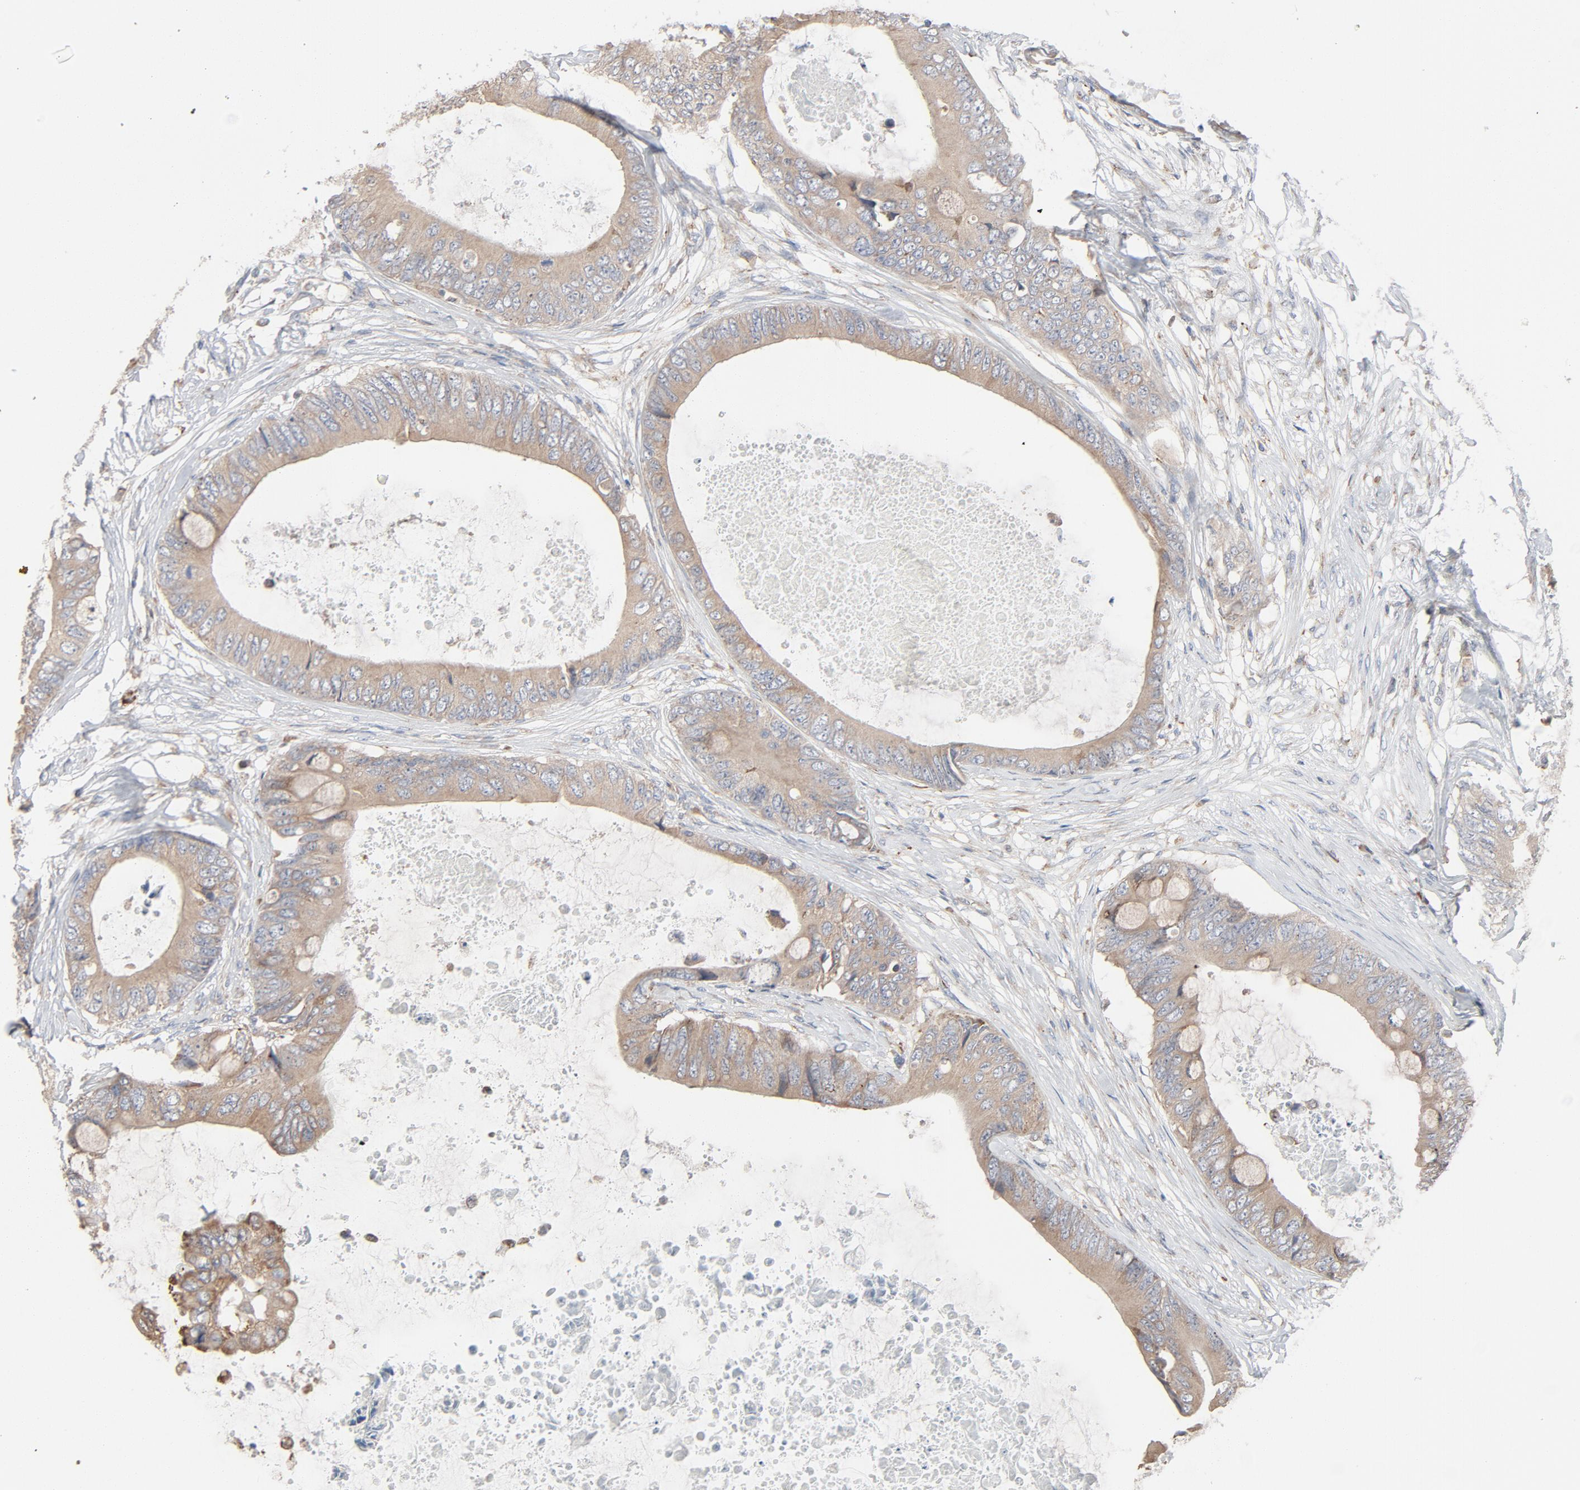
{"staining": {"intensity": "weak", "quantity": ">75%", "location": "cytoplasmic/membranous"}, "tissue": "colorectal cancer", "cell_type": "Tumor cells", "image_type": "cancer", "snomed": [{"axis": "morphology", "description": "Normal tissue, NOS"}, {"axis": "morphology", "description": "Adenocarcinoma, NOS"}, {"axis": "topography", "description": "Rectum"}, {"axis": "topography", "description": "Peripheral nerve tissue"}], "caption": "Immunohistochemical staining of colorectal adenocarcinoma shows low levels of weak cytoplasmic/membranous positivity in approximately >75% of tumor cells. (brown staining indicates protein expression, while blue staining denotes nuclei).", "gene": "TLR4", "patient": {"sex": "female", "age": 77}}